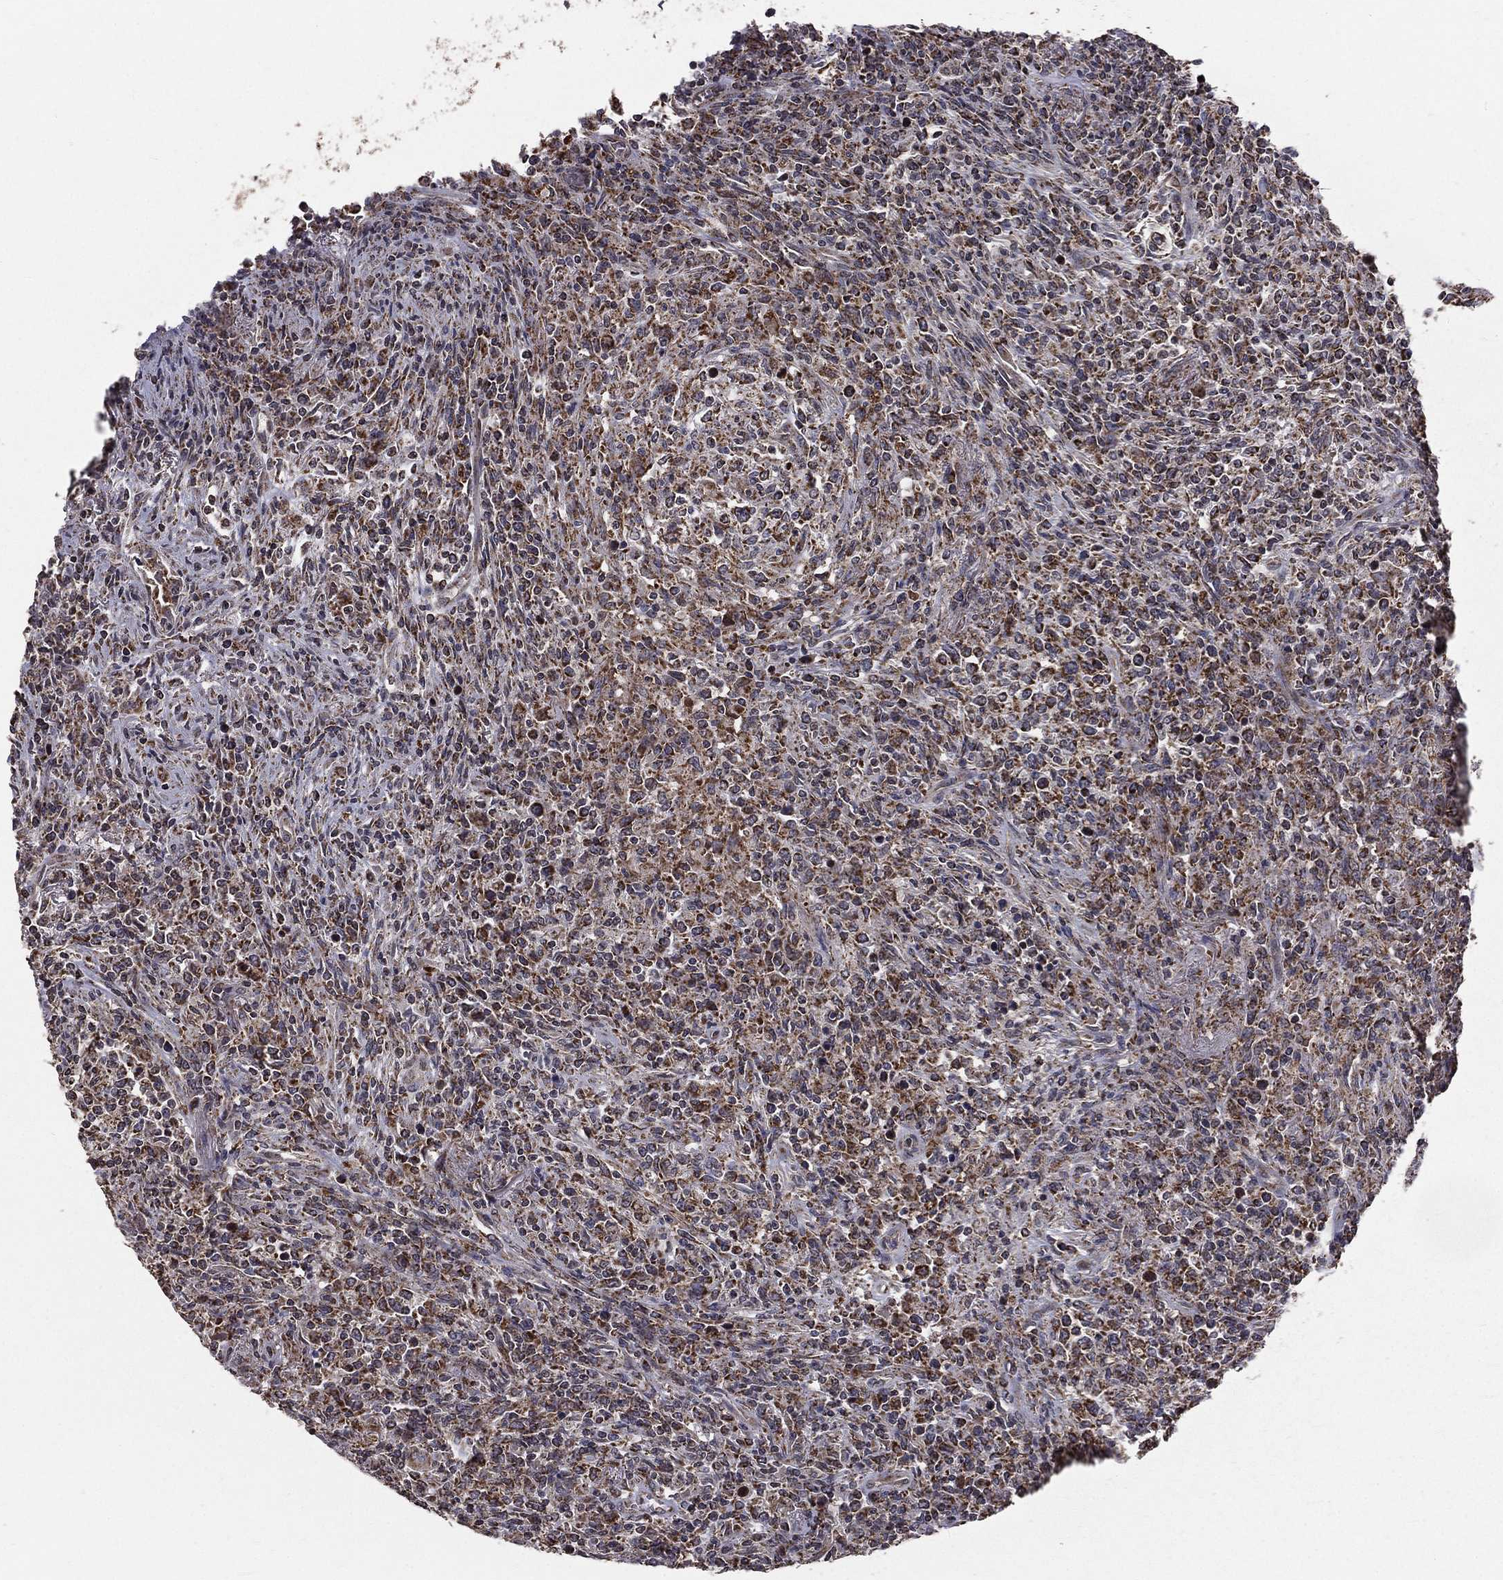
{"staining": {"intensity": "moderate", "quantity": "25%-75%", "location": "cytoplasmic/membranous"}, "tissue": "lymphoma", "cell_type": "Tumor cells", "image_type": "cancer", "snomed": [{"axis": "morphology", "description": "Malignant lymphoma, non-Hodgkin's type, High grade"}, {"axis": "topography", "description": "Lung"}], "caption": "About 25%-75% of tumor cells in lymphoma show moderate cytoplasmic/membranous protein positivity as visualized by brown immunohistochemical staining.", "gene": "MRPL46", "patient": {"sex": "male", "age": 79}}